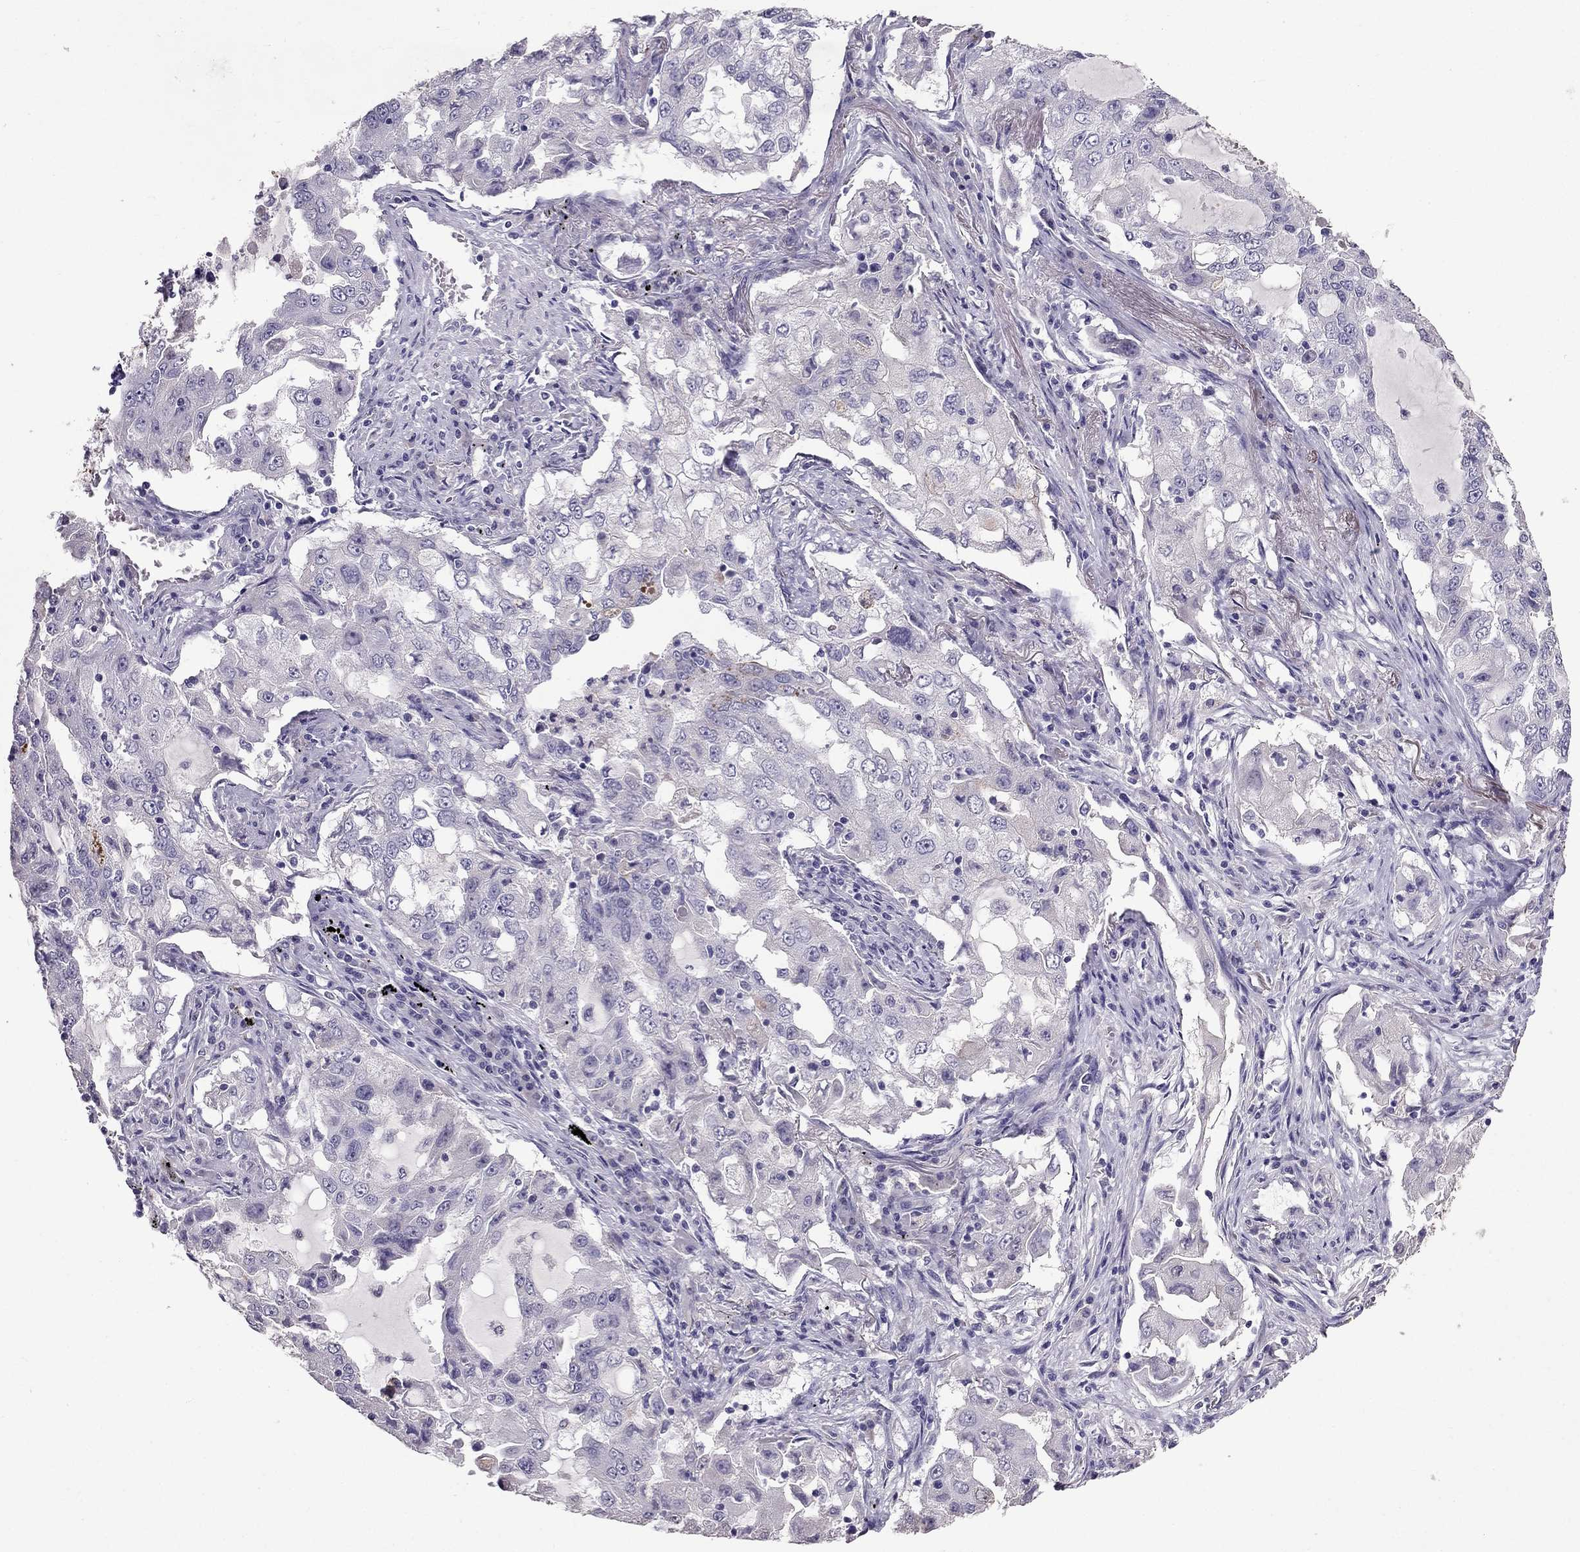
{"staining": {"intensity": "negative", "quantity": "none", "location": "none"}, "tissue": "lung cancer", "cell_type": "Tumor cells", "image_type": "cancer", "snomed": [{"axis": "morphology", "description": "Adenocarcinoma, NOS"}, {"axis": "topography", "description": "Lung"}], "caption": "DAB (3,3'-diaminobenzidine) immunohistochemical staining of human lung cancer (adenocarcinoma) exhibits no significant staining in tumor cells.", "gene": "SCG5", "patient": {"sex": "female", "age": 61}}